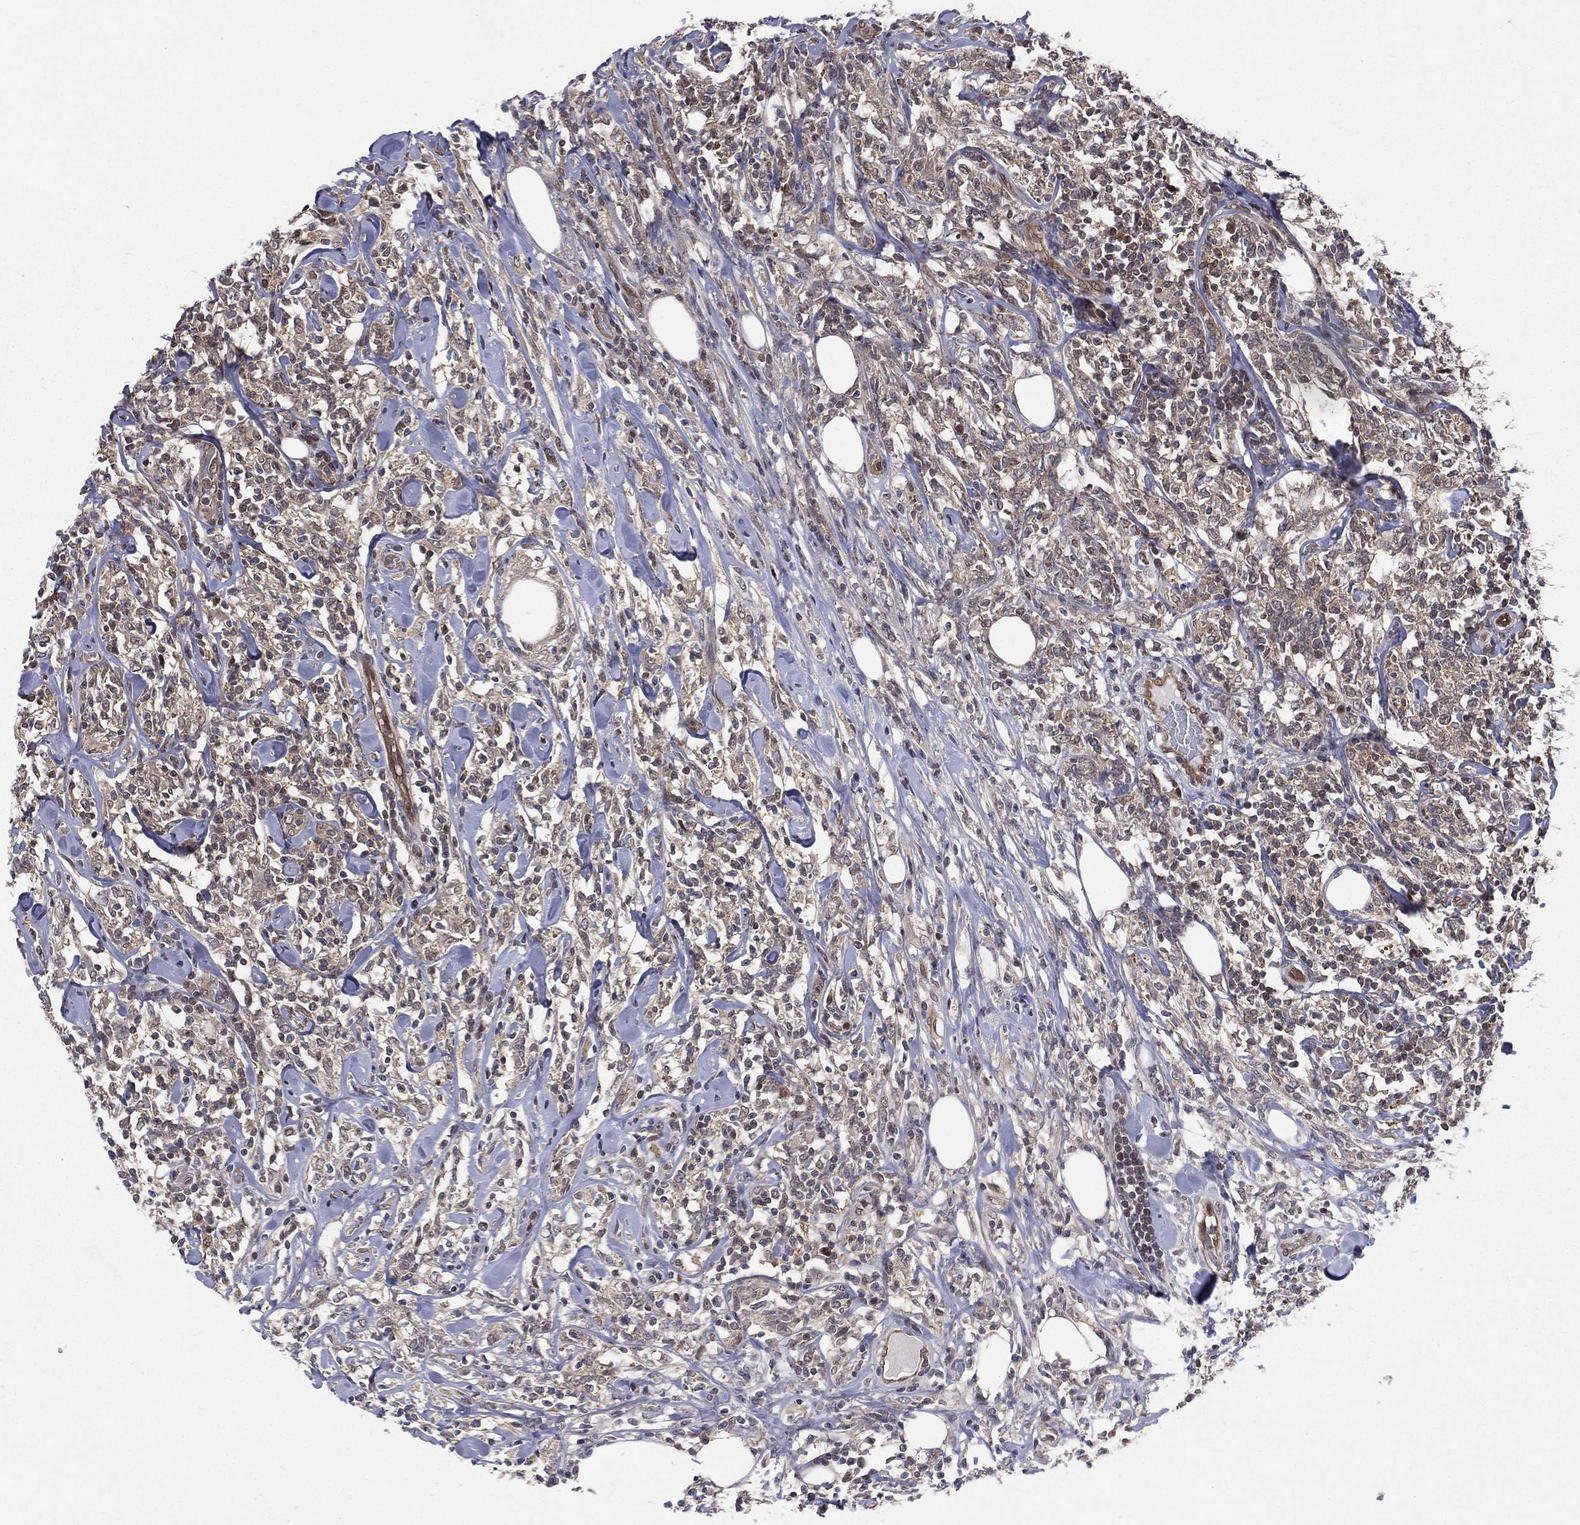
{"staining": {"intensity": "weak", "quantity": "<25%", "location": "cytoplasmic/membranous"}, "tissue": "lymphoma", "cell_type": "Tumor cells", "image_type": "cancer", "snomed": [{"axis": "morphology", "description": "Malignant lymphoma, non-Hodgkin's type, High grade"}, {"axis": "topography", "description": "Lymph node"}], "caption": "Tumor cells show no significant protein positivity in high-grade malignant lymphoma, non-Hodgkin's type.", "gene": "GMPR2", "patient": {"sex": "female", "age": 84}}